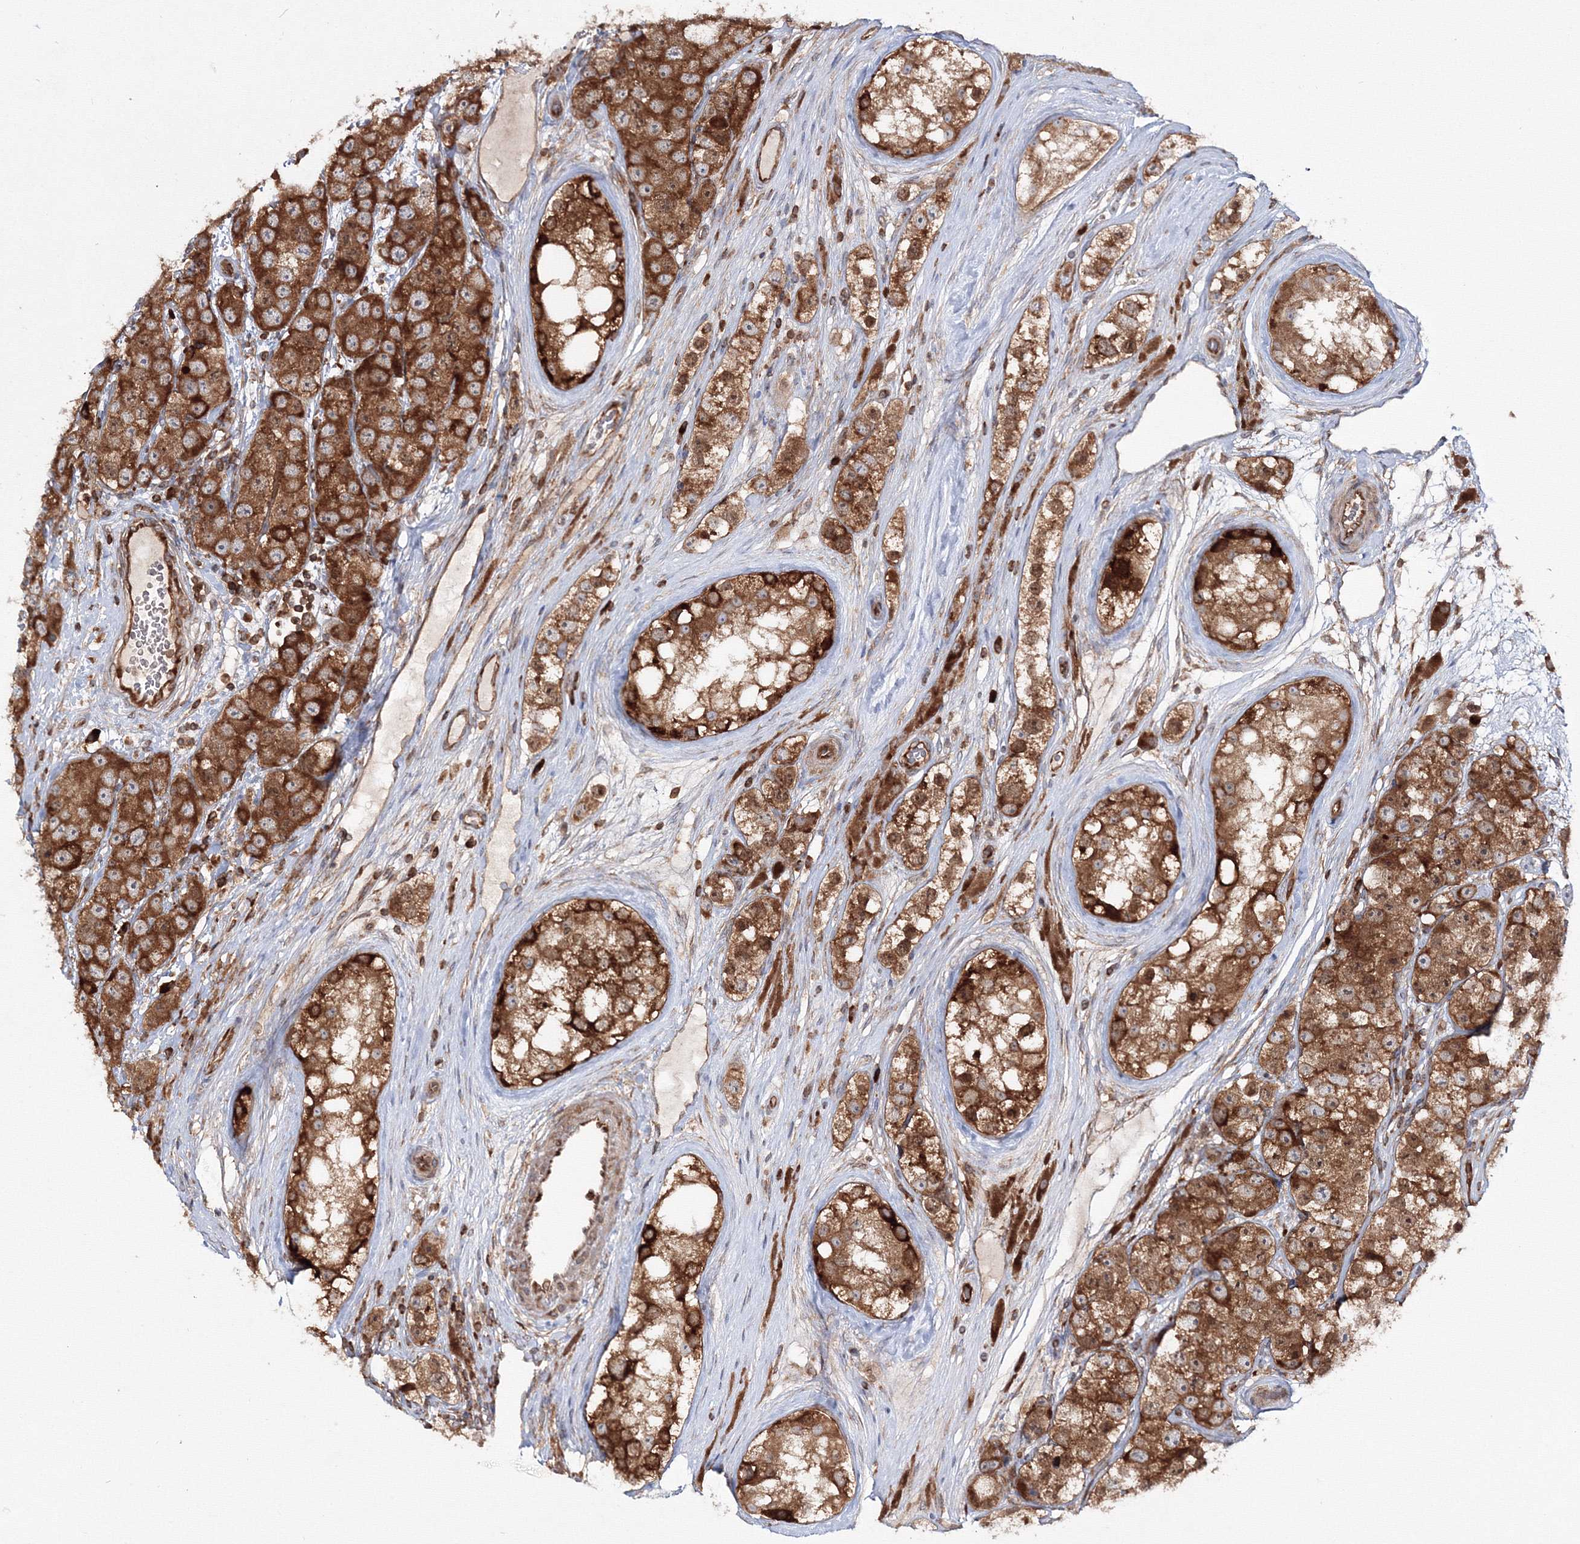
{"staining": {"intensity": "strong", "quantity": ">75%", "location": "cytoplasmic/membranous"}, "tissue": "testis cancer", "cell_type": "Tumor cells", "image_type": "cancer", "snomed": [{"axis": "morphology", "description": "Seminoma, NOS"}, {"axis": "topography", "description": "Testis"}], "caption": "Testis cancer tissue reveals strong cytoplasmic/membranous positivity in approximately >75% of tumor cells, visualized by immunohistochemistry.", "gene": "HARS1", "patient": {"sex": "male", "age": 28}}